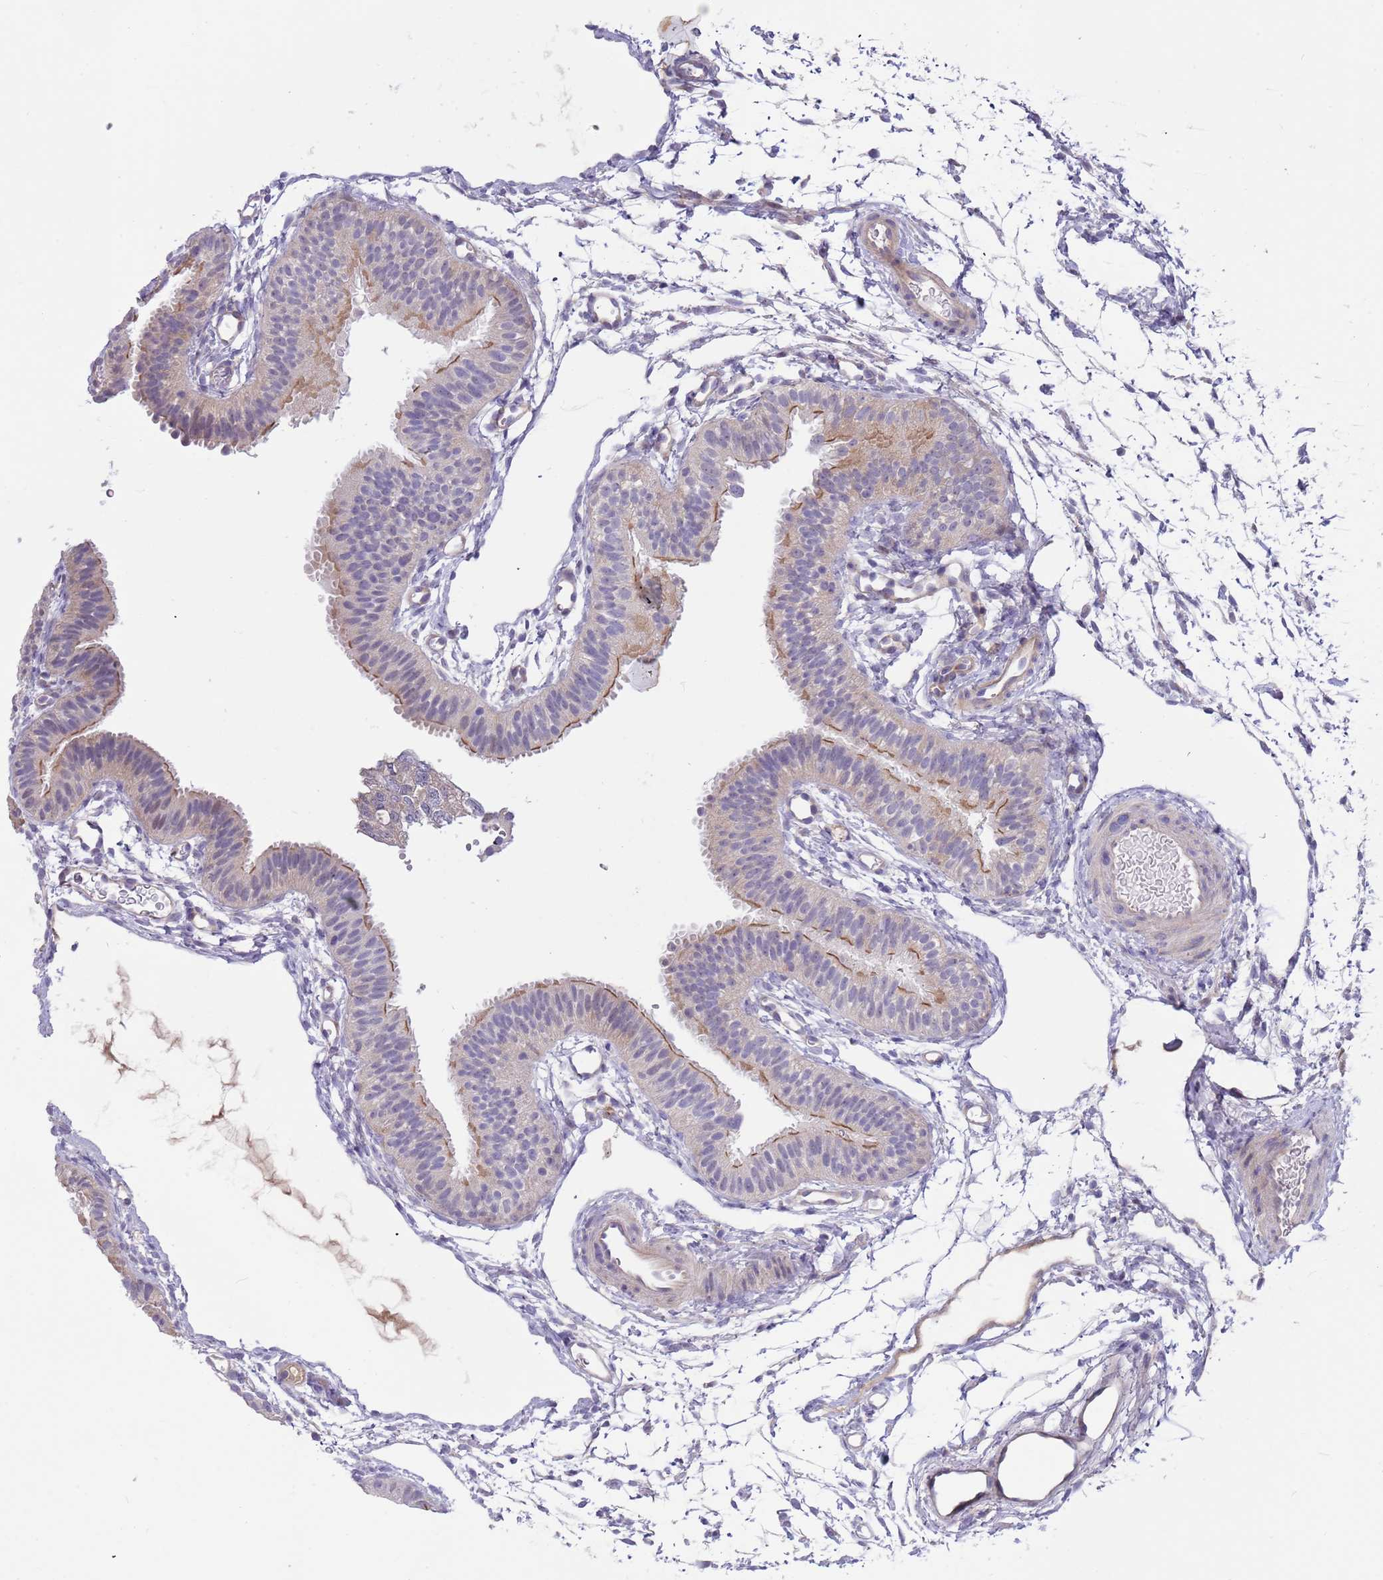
{"staining": {"intensity": "moderate", "quantity": "<25%", "location": "cytoplasmic/membranous"}, "tissue": "fallopian tube", "cell_type": "Glandular cells", "image_type": "normal", "snomed": [{"axis": "morphology", "description": "Normal tissue, NOS"}, {"axis": "topography", "description": "Fallopian tube"}], "caption": "Human fallopian tube stained with a protein marker reveals moderate staining in glandular cells.", "gene": "CABYR", "patient": {"sex": "female", "age": 35}}